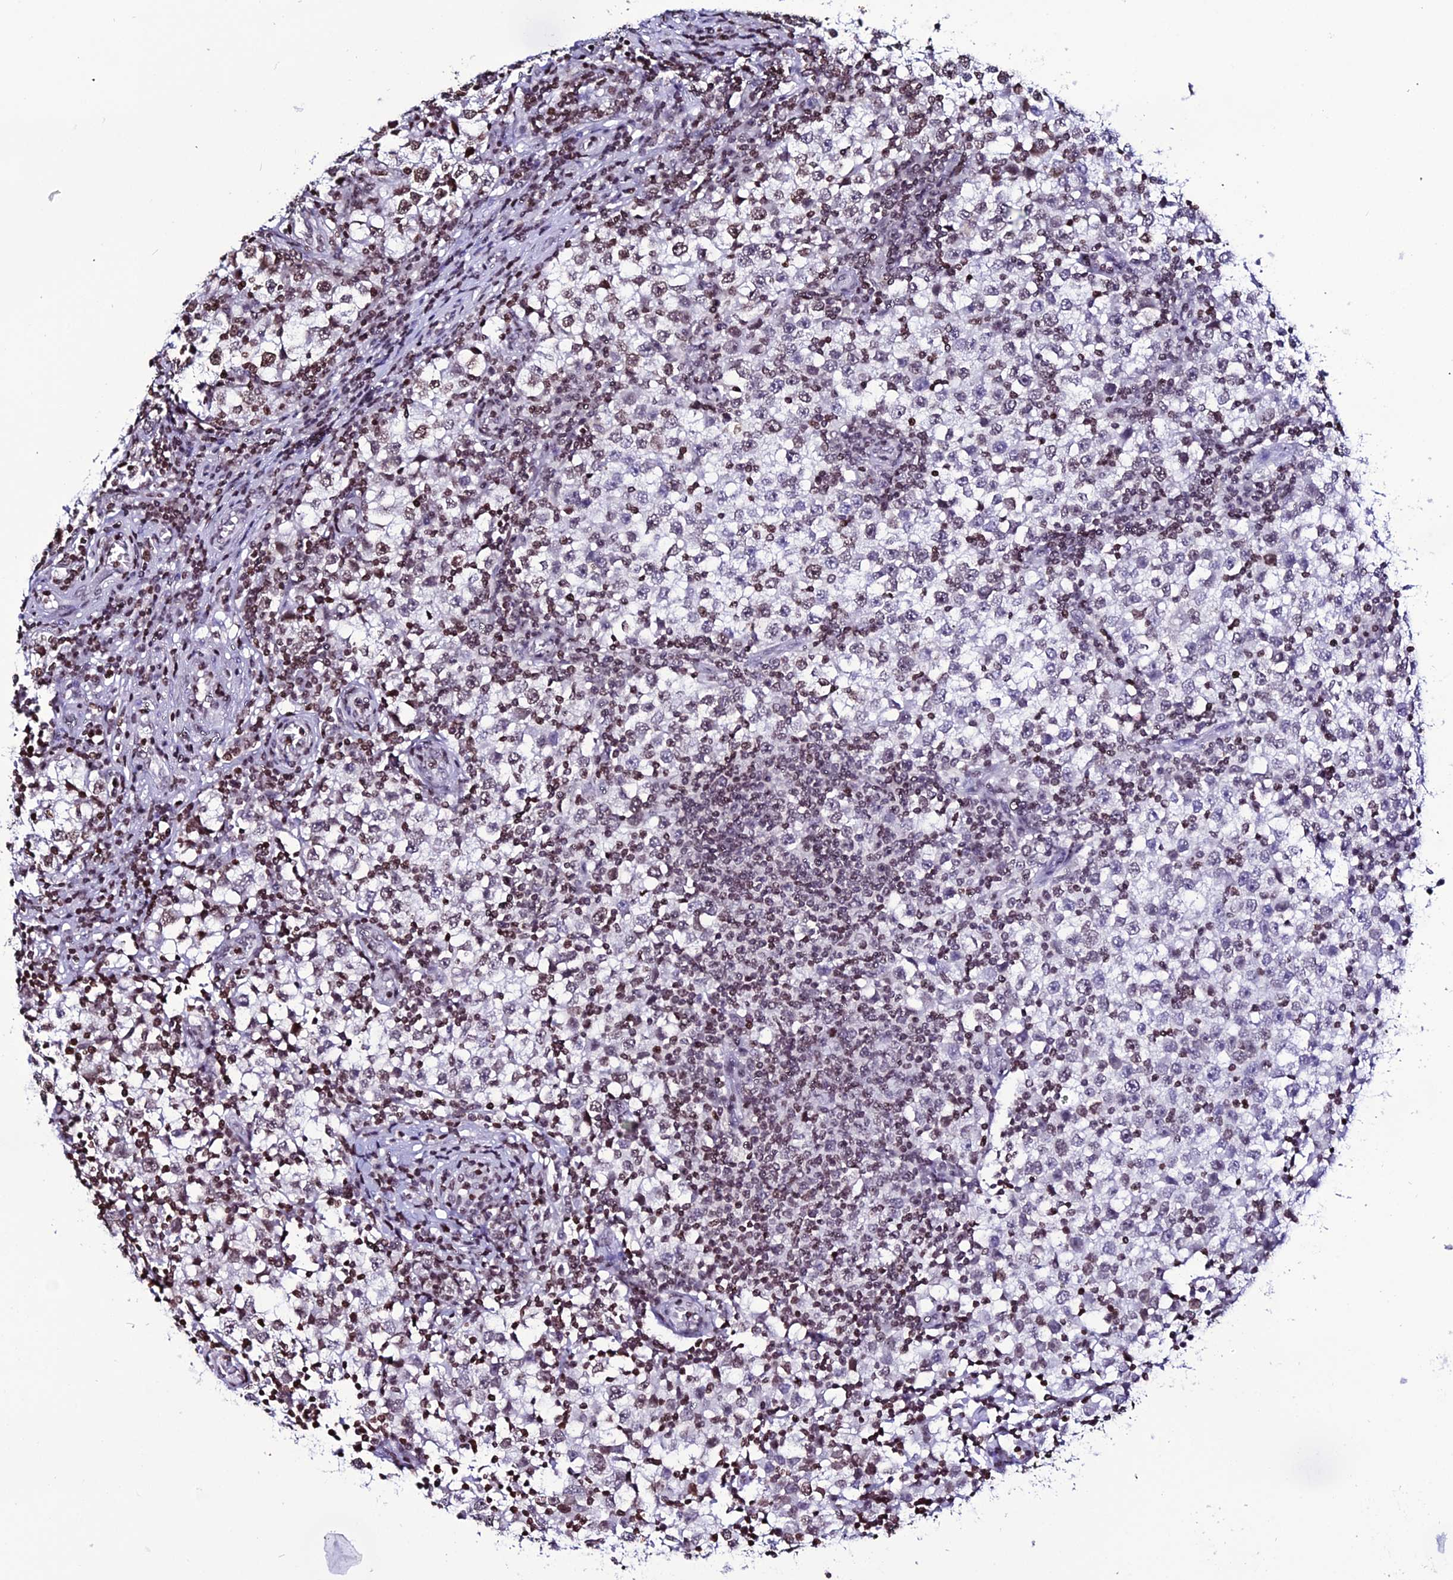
{"staining": {"intensity": "moderate", "quantity": "<25%", "location": "nuclear"}, "tissue": "testis cancer", "cell_type": "Tumor cells", "image_type": "cancer", "snomed": [{"axis": "morphology", "description": "Seminoma, NOS"}, {"axis": "topography", "description": "Testis"}], "caption": "Approximately <25% of tumor cells in human testis seminoma display moderate nuclear protein positivity as visualized by brown immunohistochemical staining.", "gene": "MACROH2A2", "patient": {"sex": "male", "age": 65}}